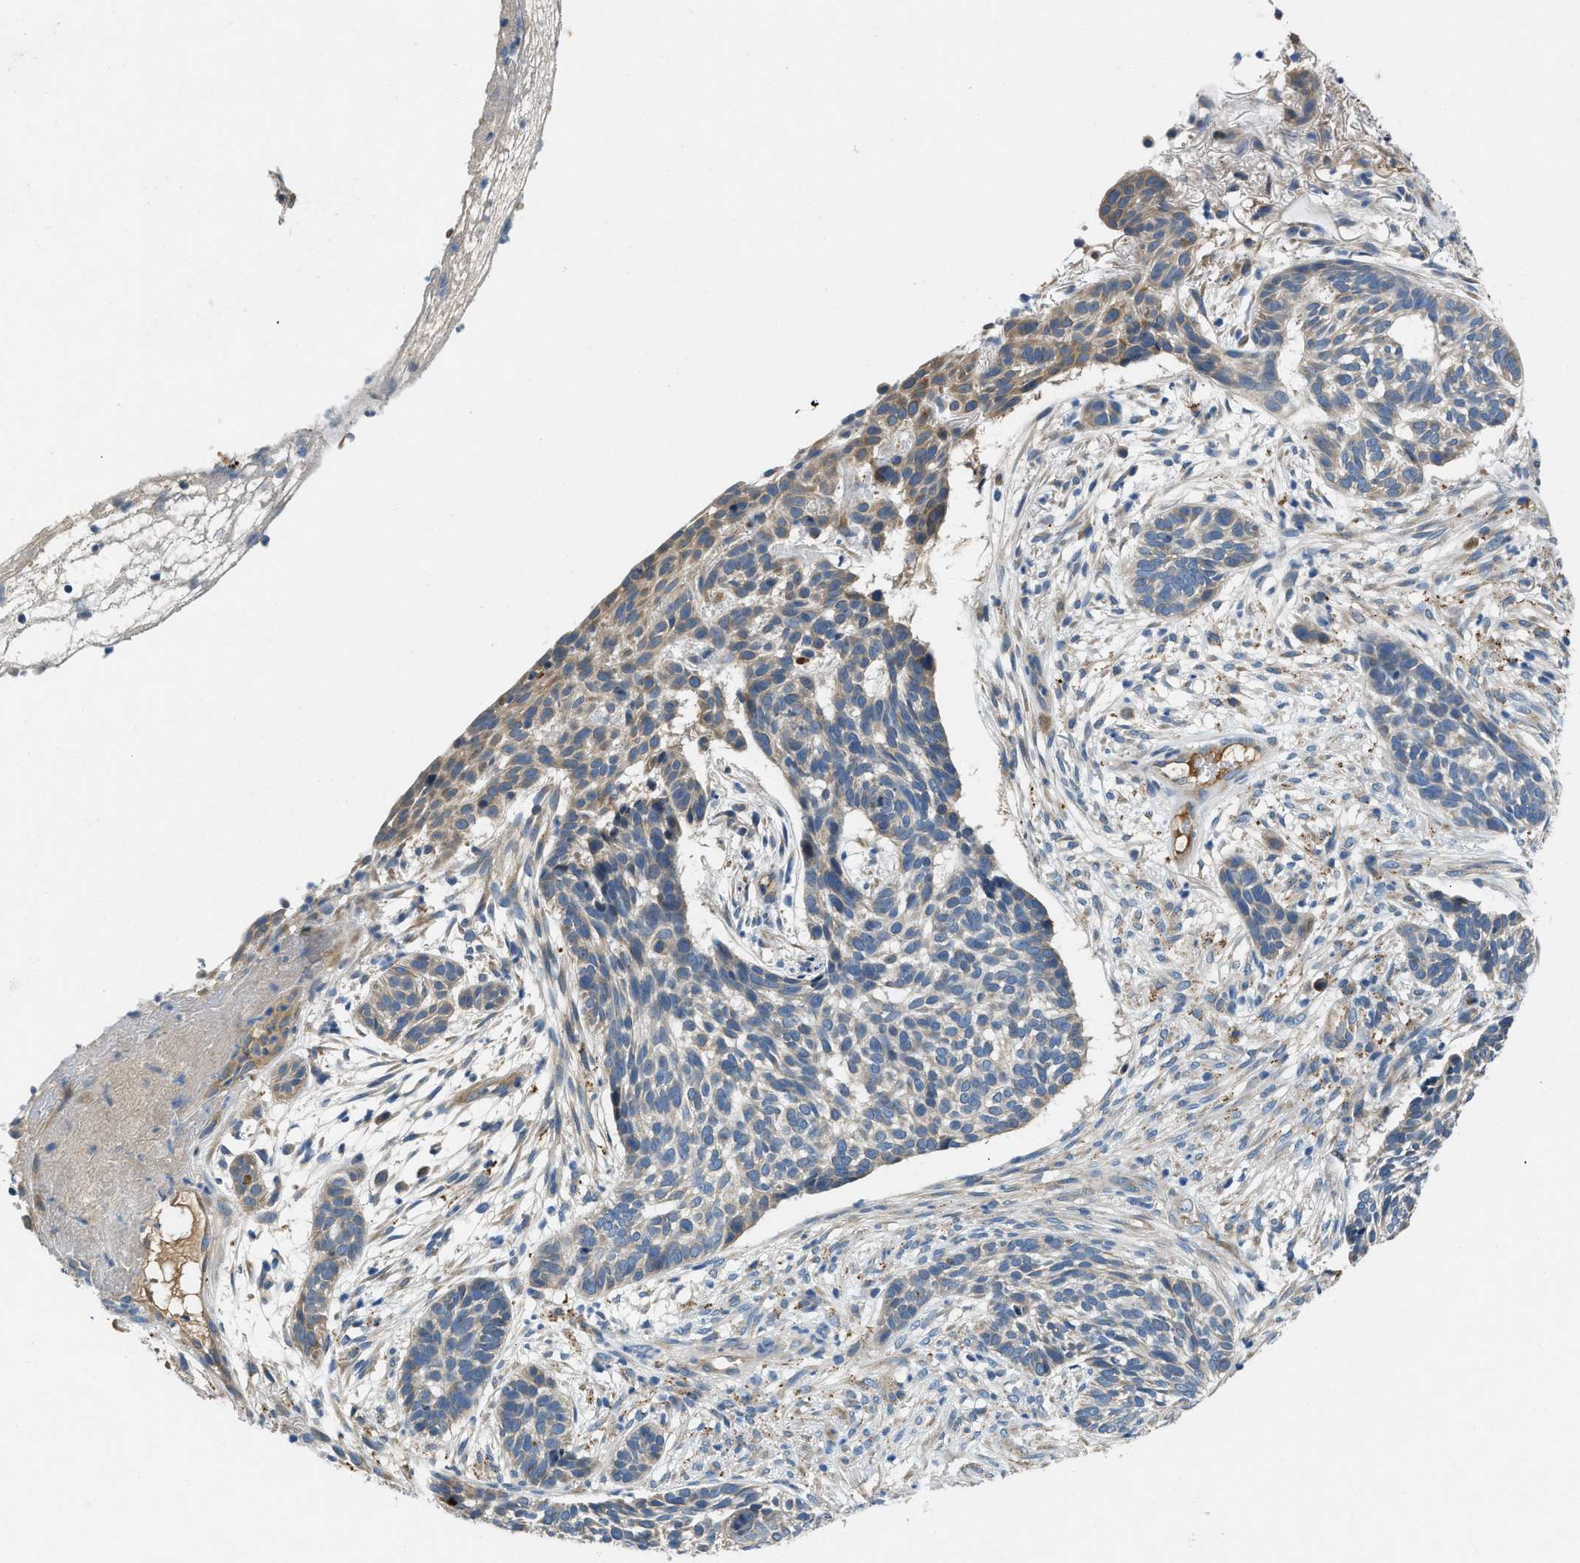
{"staining": {"intensity": "weak", "quantity": "<25%", "location": "cytoplasmic/membranous"}, "tissue": "skin cancer", "cell_type": "Tumor cells", "image_type": "cancer", "snomed": [{"axis": "morphology", "description": "Basal cell carcinoma"}, {"axis": "topography", "description": "Skin"}], "caption": "High magnification brightfield microscopy of skin cancer stained with DAB (brown) and counterstained with hematoxylin (blue): tumor cells show no significant positivity.", "gene": "GGCX", "patient": {"sex": "male", "age": 85}}